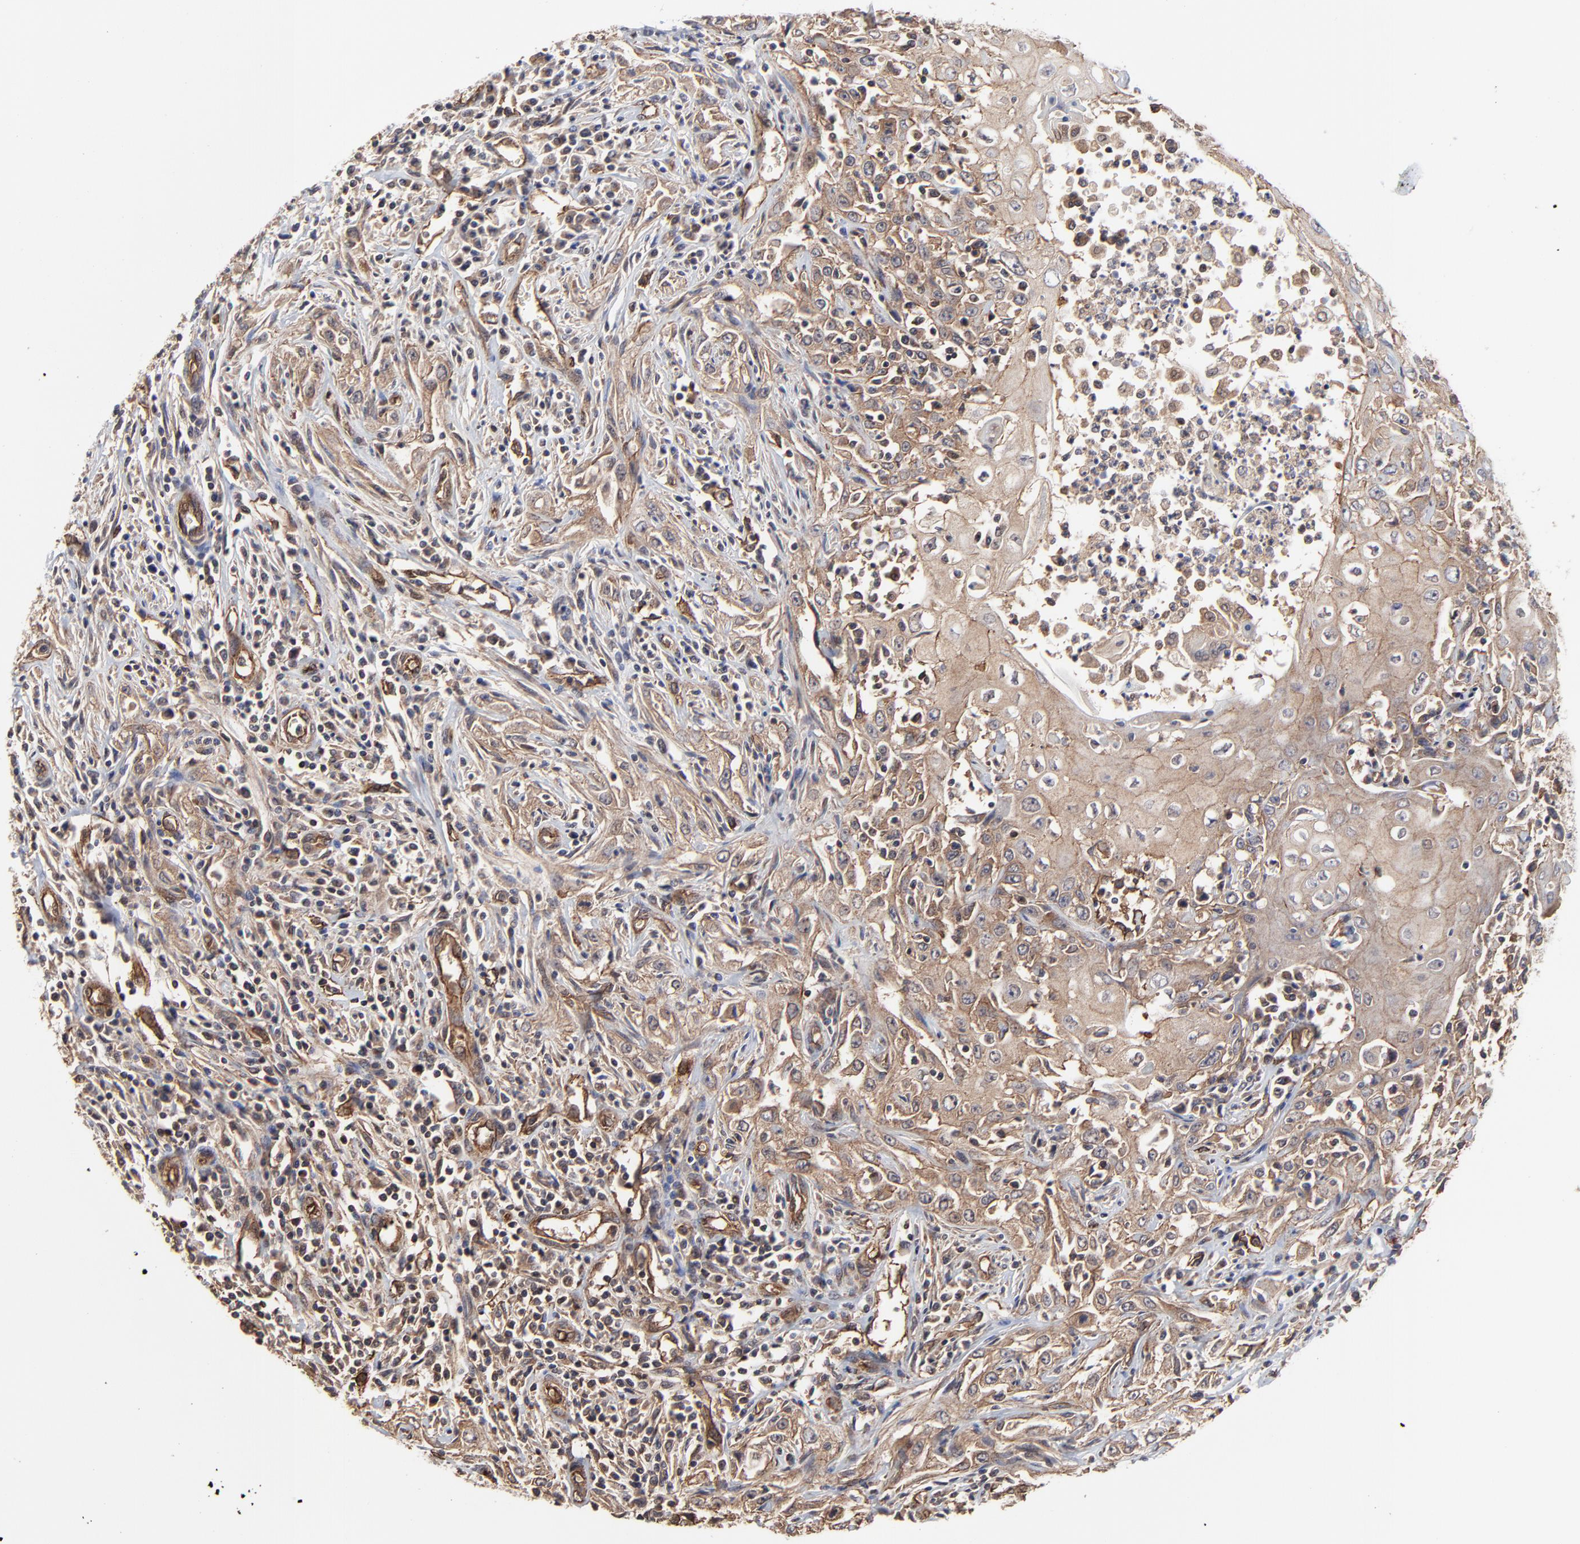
{"staining": {"intensity": "moderate", "quantity": ">75%", "location": "cytoplasmic/membranous"}, "tissue": "head and neck cancer", "cell_type": "Tumor cells", "image_type": "cancer", "snomed": [{"axis": "morphology", "description": "Squamous cell carcinoma, NOS"}, {"axis": "topography", "description": "Oral tissue"}, {"axis": "topography", "description": "Head-Neck"}], "caption": "Immunohistochemistry (IHC) image of head and neck squamous cell carcinoma stained for a protein (brown), which exhibits medium levels of moderate cytoplasmic/membranous staining in approximately >75% of tumor cells.", "gene": "ARMT1", "patient": {"sex": "female", "age": 76}}